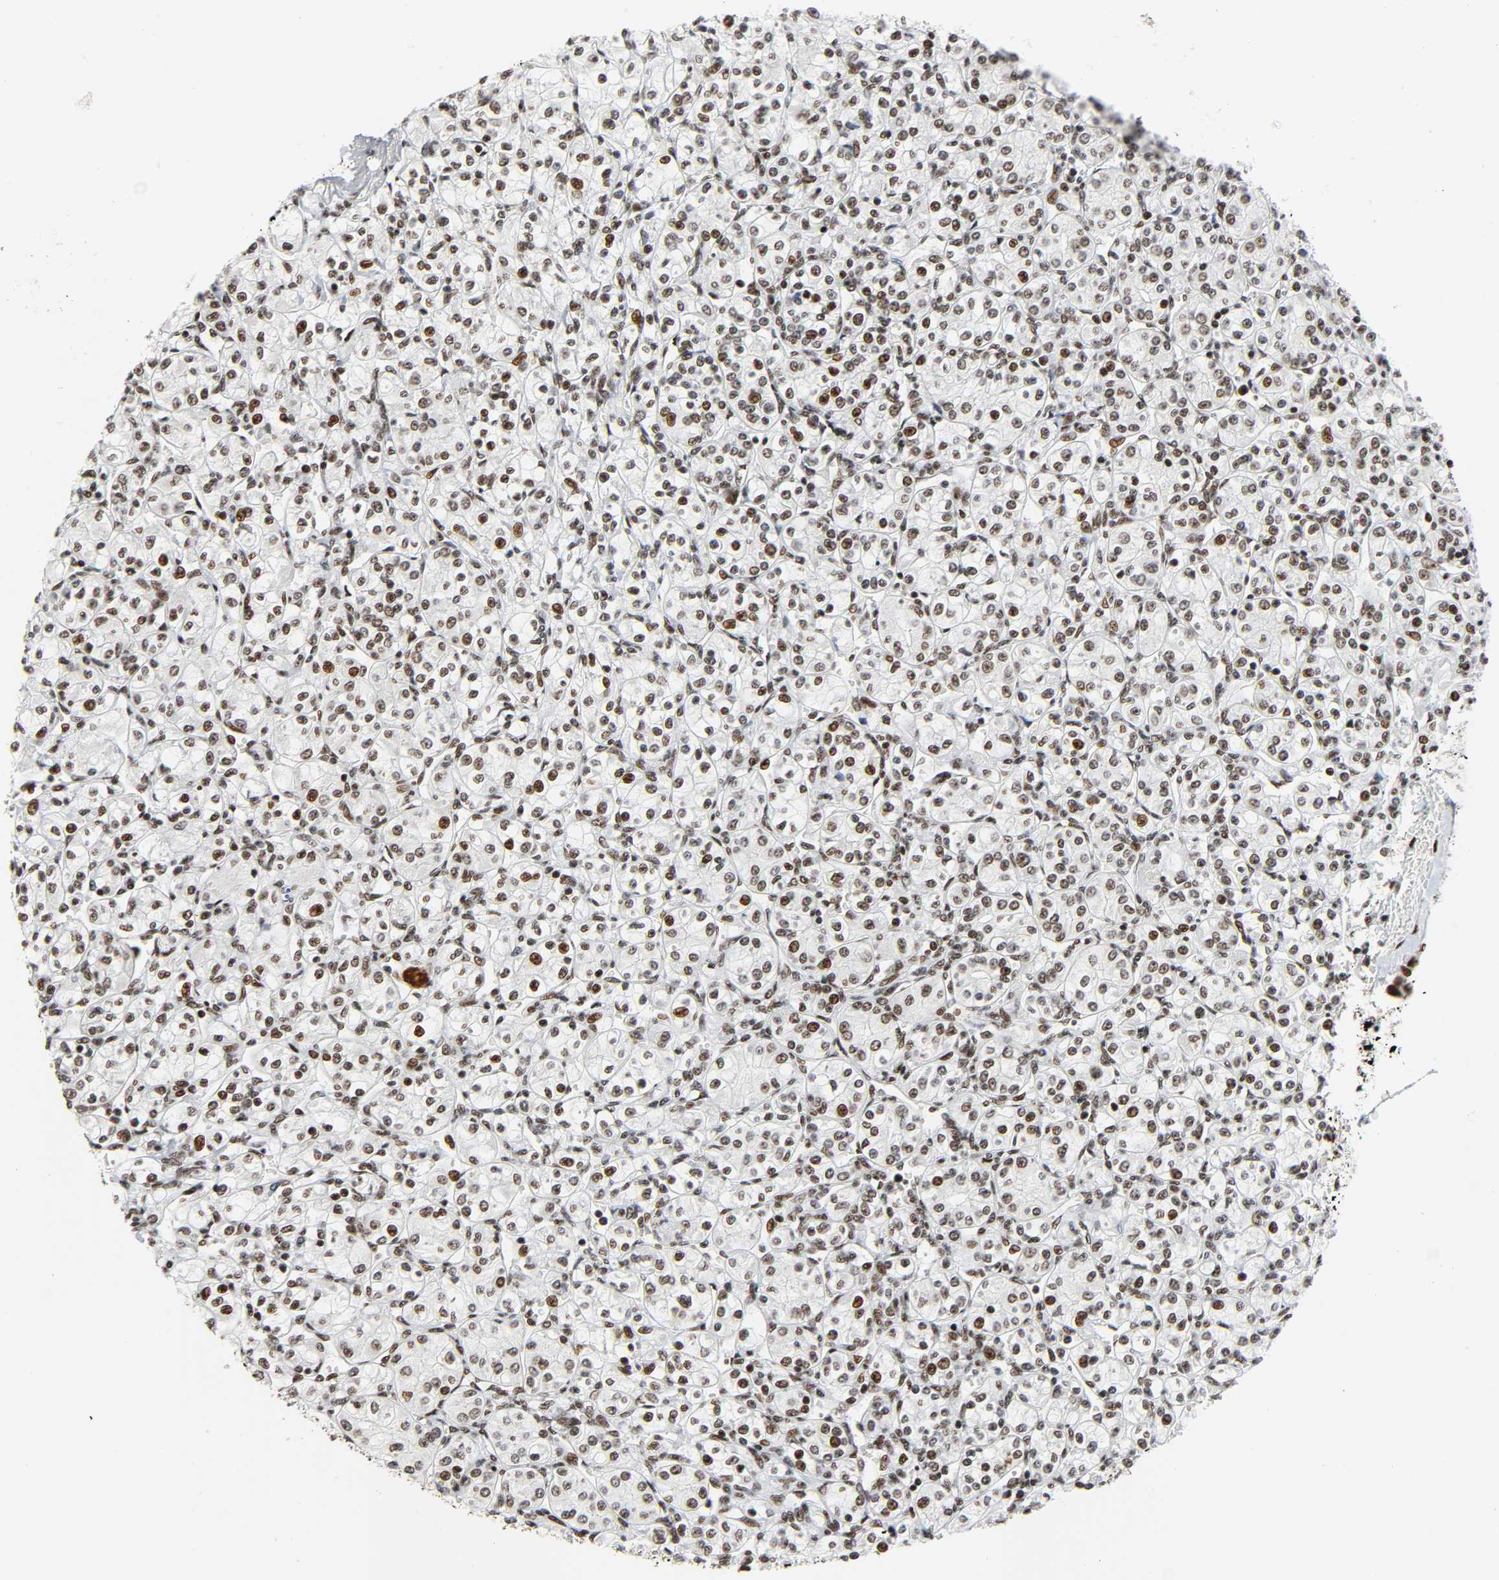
{"staining": {"intensity": "strong", "quantity": ">75%", "location": "nuclear"}, "tissue": "renal cancer", "cell_type": "Tumor cells", "image_type": "cancer", "snomed": [{"axis": "morphology", "description": "Adenocarcinoma, NOS"}, {"axis": "topography", "description": "Kidney"}], "caption": "About >75% of tumor cells in human renal cancer (adenocarcinoma) display strong nuclear protein positivity as visualized by brown immunohistochemical staining.", "gene": "CDK9", "patient": {"sex": "male", "age": 77}}